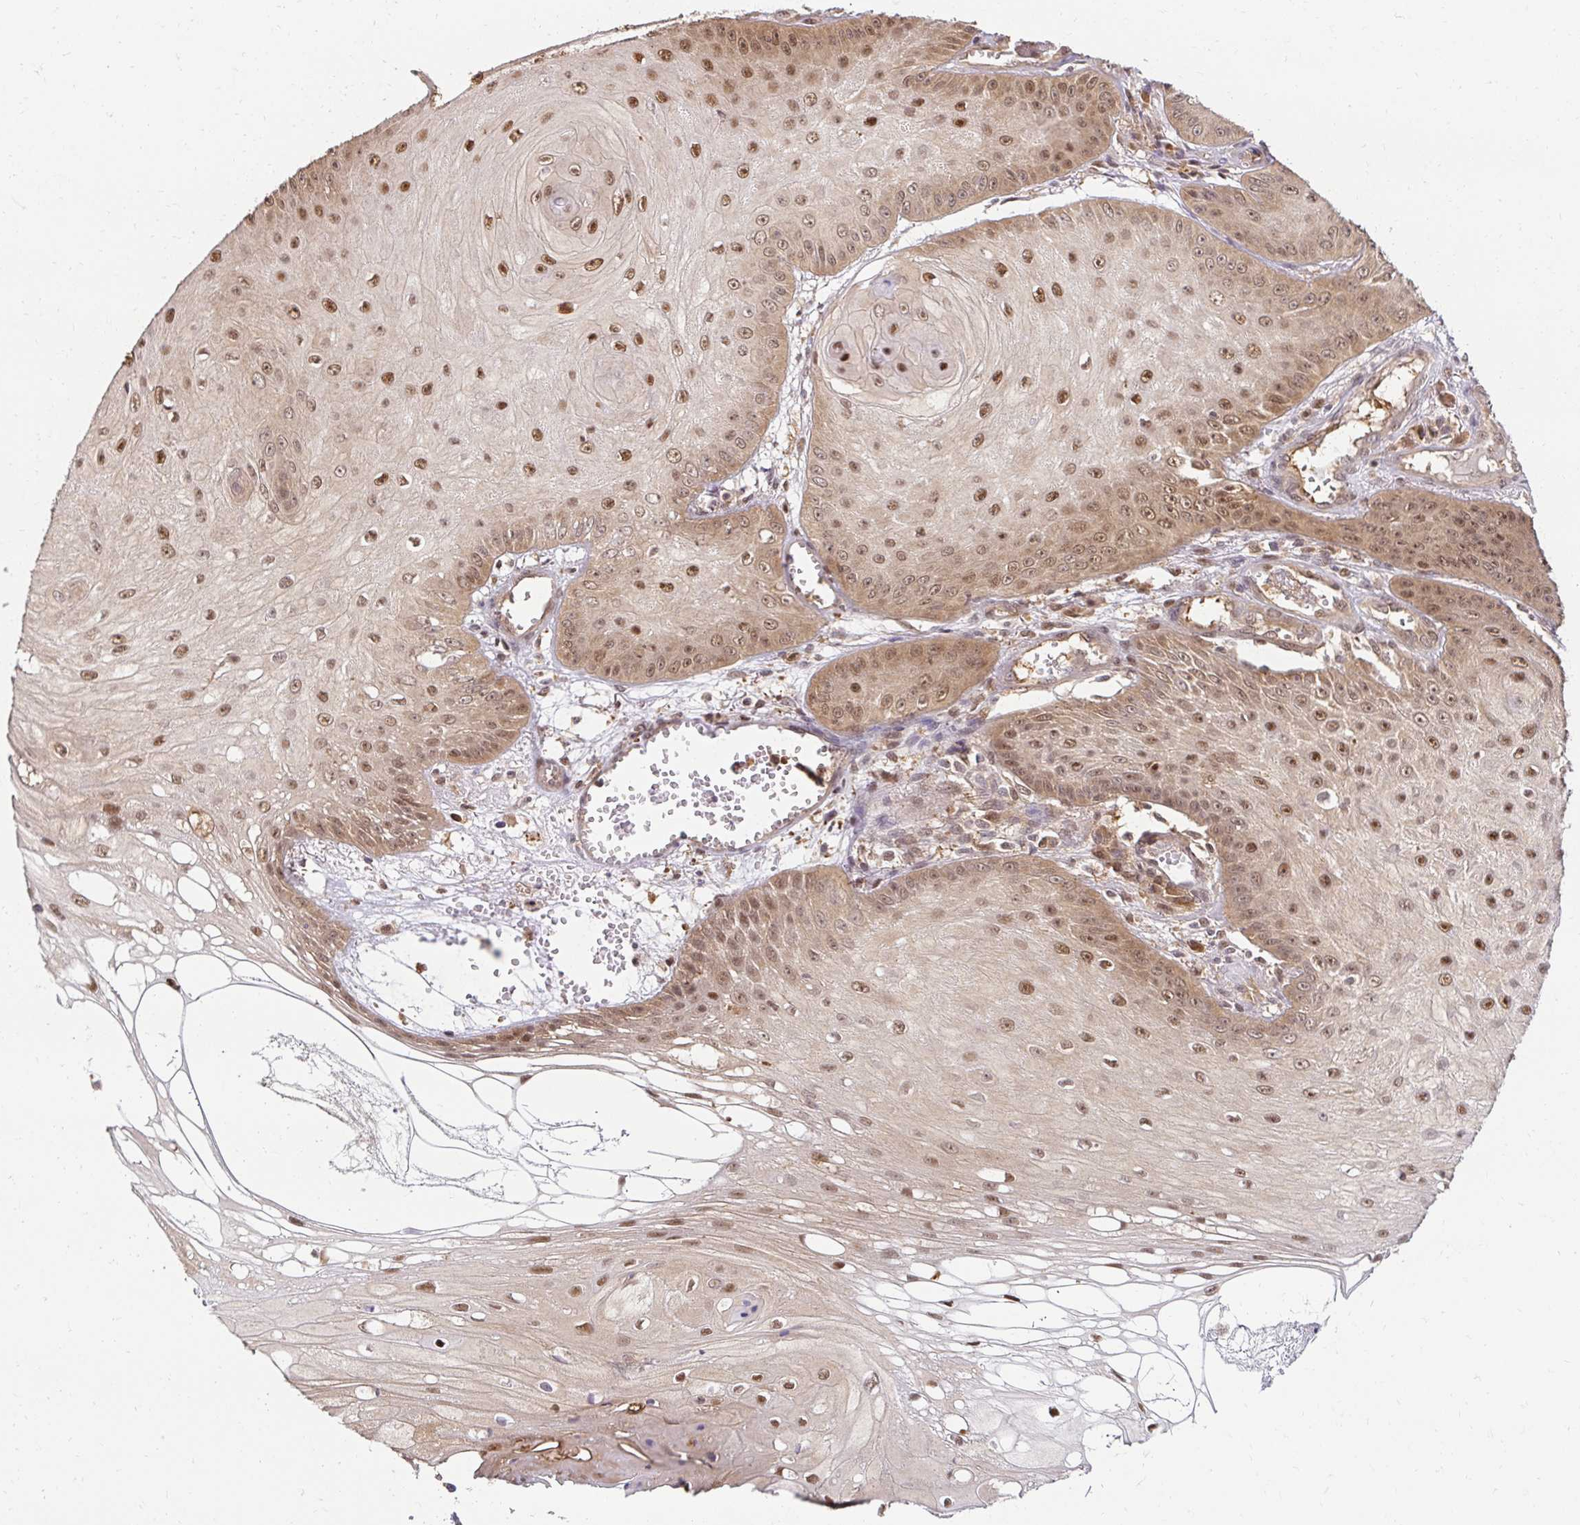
{"staining": {"intensity": "moderate", "quantity": ">75%", "location": "cytoplasmic/membranous,nuclear"}, "tissue": "skin cancer", "cell_type": "Tumor cells", "image_type": "cancer", "snomed": [{"axis": "morphology", "description": "Squamous cell carcinoma, NOS"}, {"axis": "topography", "description": "Skin"}], "caption": "Protein staining demonstrates moderate cytoplasmic/membranous and nuclear positivity in approximately >75% of tumor cells in squamous cell carcinoma (skin).", "gene": "PSMA4", "patient": {"sex": "male", "age": 70}}